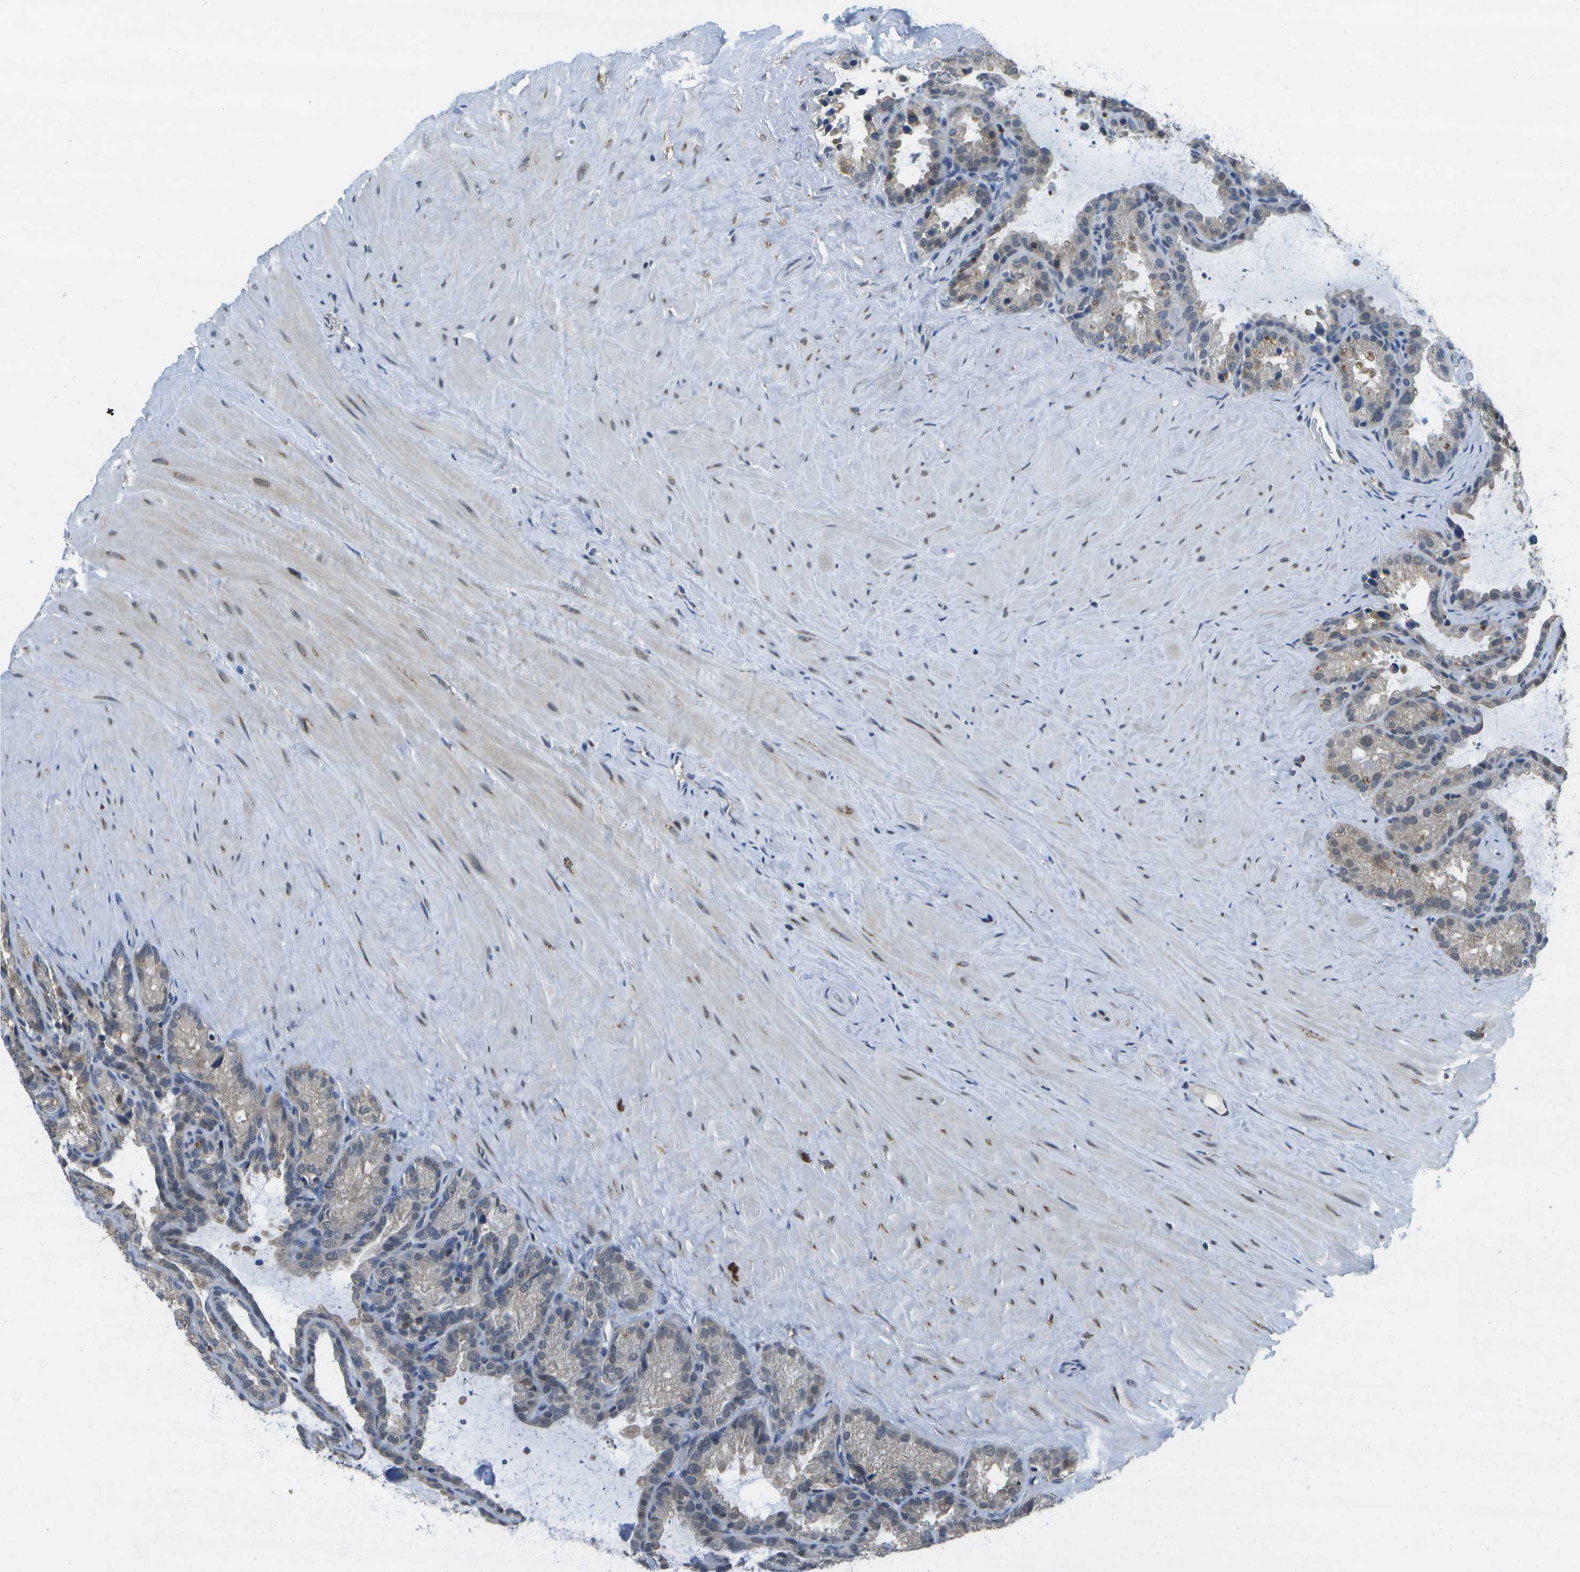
{"staining": {"intensity": "moderate", "quantity": "<25%", "location": "cytoplasmic/membranous"}, "tissue": "seminal vesicle", "cell_type": "Glandular cells", "image_type": "normal", "snomed": [{"axis": "morphology", "description": "Normal tissue, NOS"}, {"axis": "topography", "description": "Seminal veicle"}], "caption": "Brown immunohistochemical staining in benign human seminal vesicle shows moderate cytoplasmic/membranous staining in about <25% of glandular cells.", "gene": "DSE", "patient": {"sex": "male", "age": 46}}